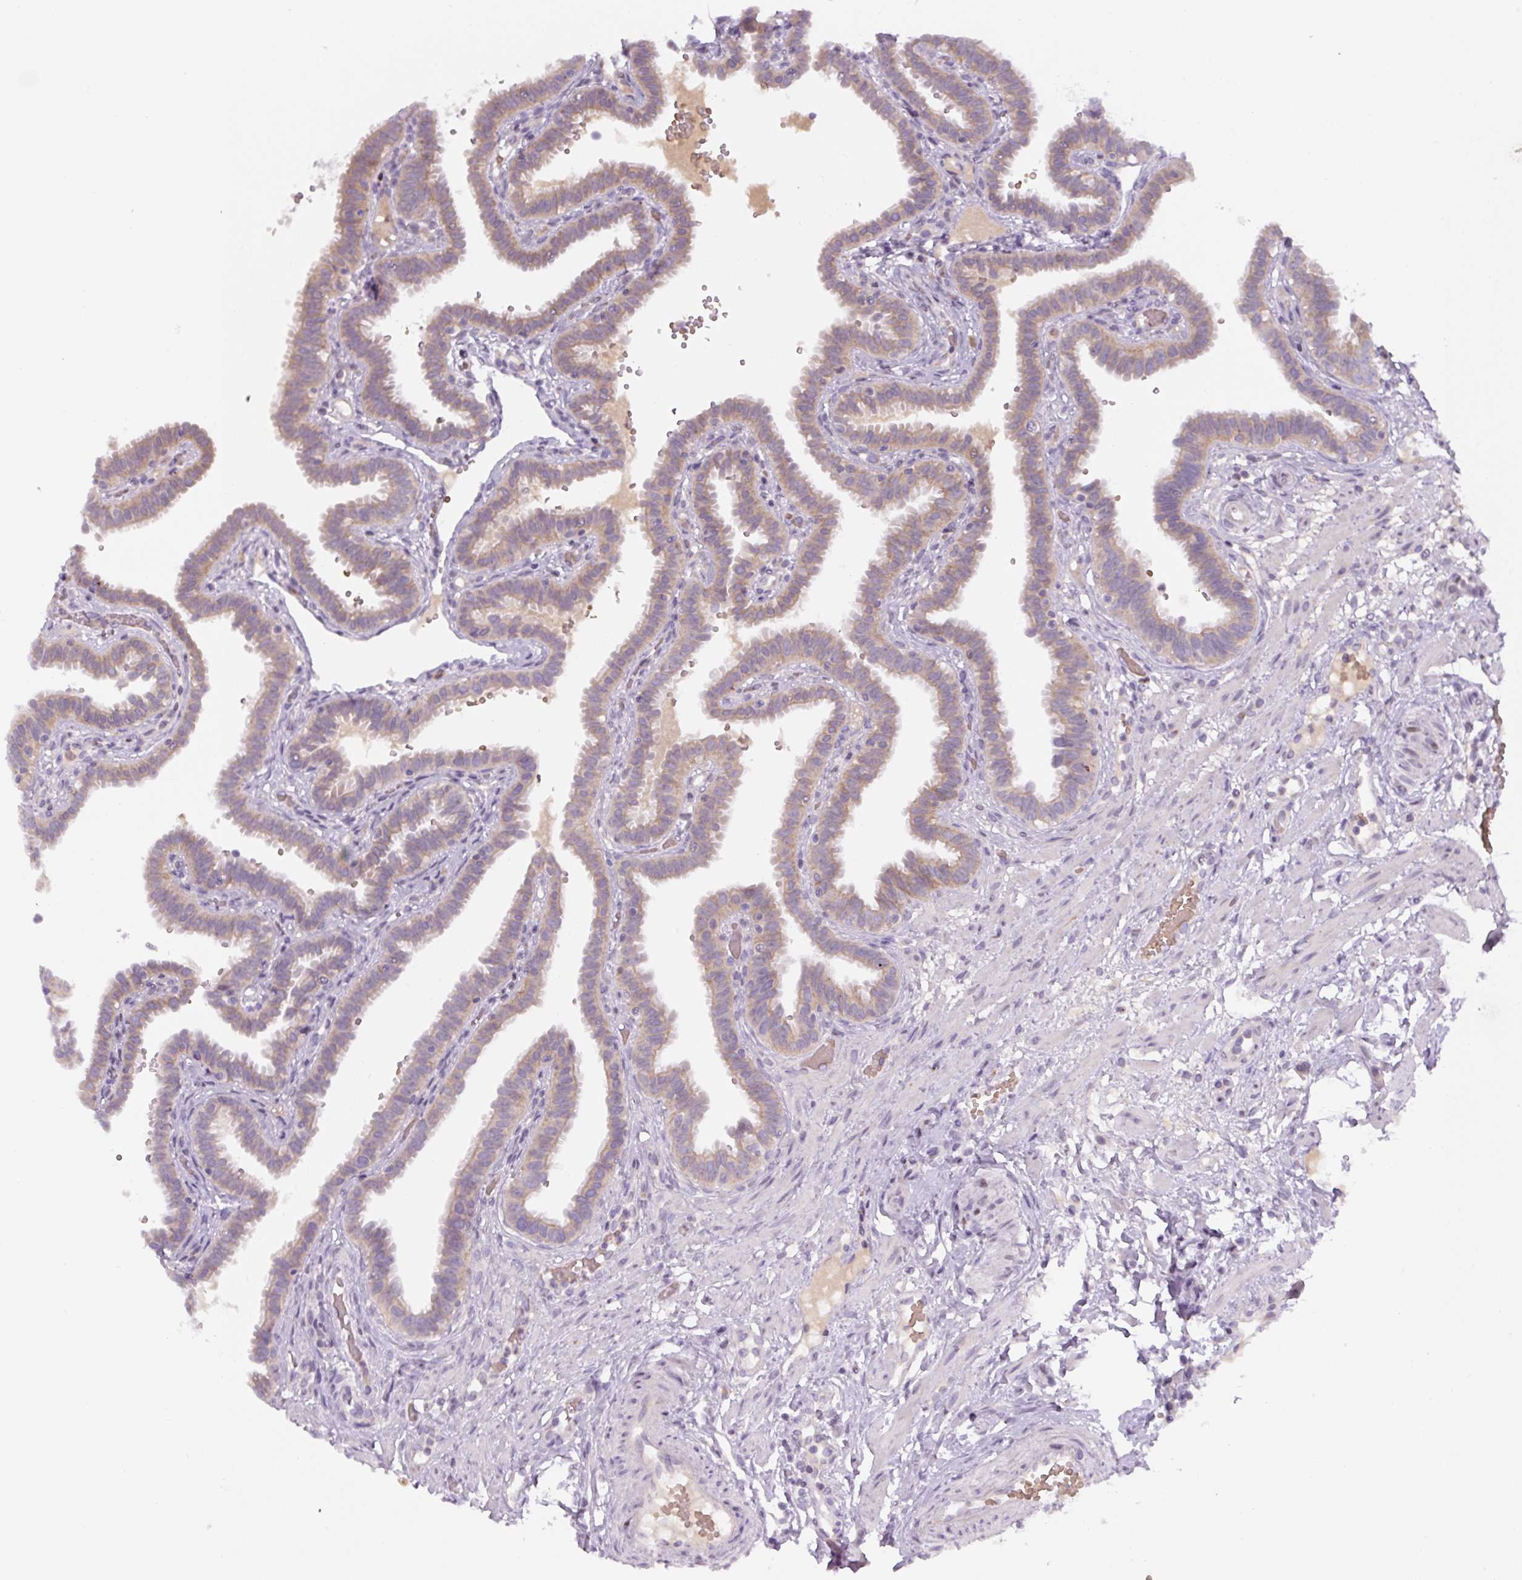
{"staining": {"intensity": "weak", "quantity": "25%-75%", "location": "cytoplasmic/membranous"}, "tissue": "fallopian tube", "cell_type": "Glandular cells", "image_type": "normal", "snomed": [{"axis": "morphology", "description": "Normal tissue, NOS"}, {"axis": "topography", "description": "Fallopian tube"}], "caption": "The micrograph exhibits a brown stain indicating the presence of a protein in the cytoplasmic/membranous of glandular cells in fallopian tube. The protein of interest is stained brown, and the nuclei are stained in blue (DAB IHC with brightfield microscopy, high magnification).", "gene": "YIF1B", "patient": {"sex": "female", "age": 37}}